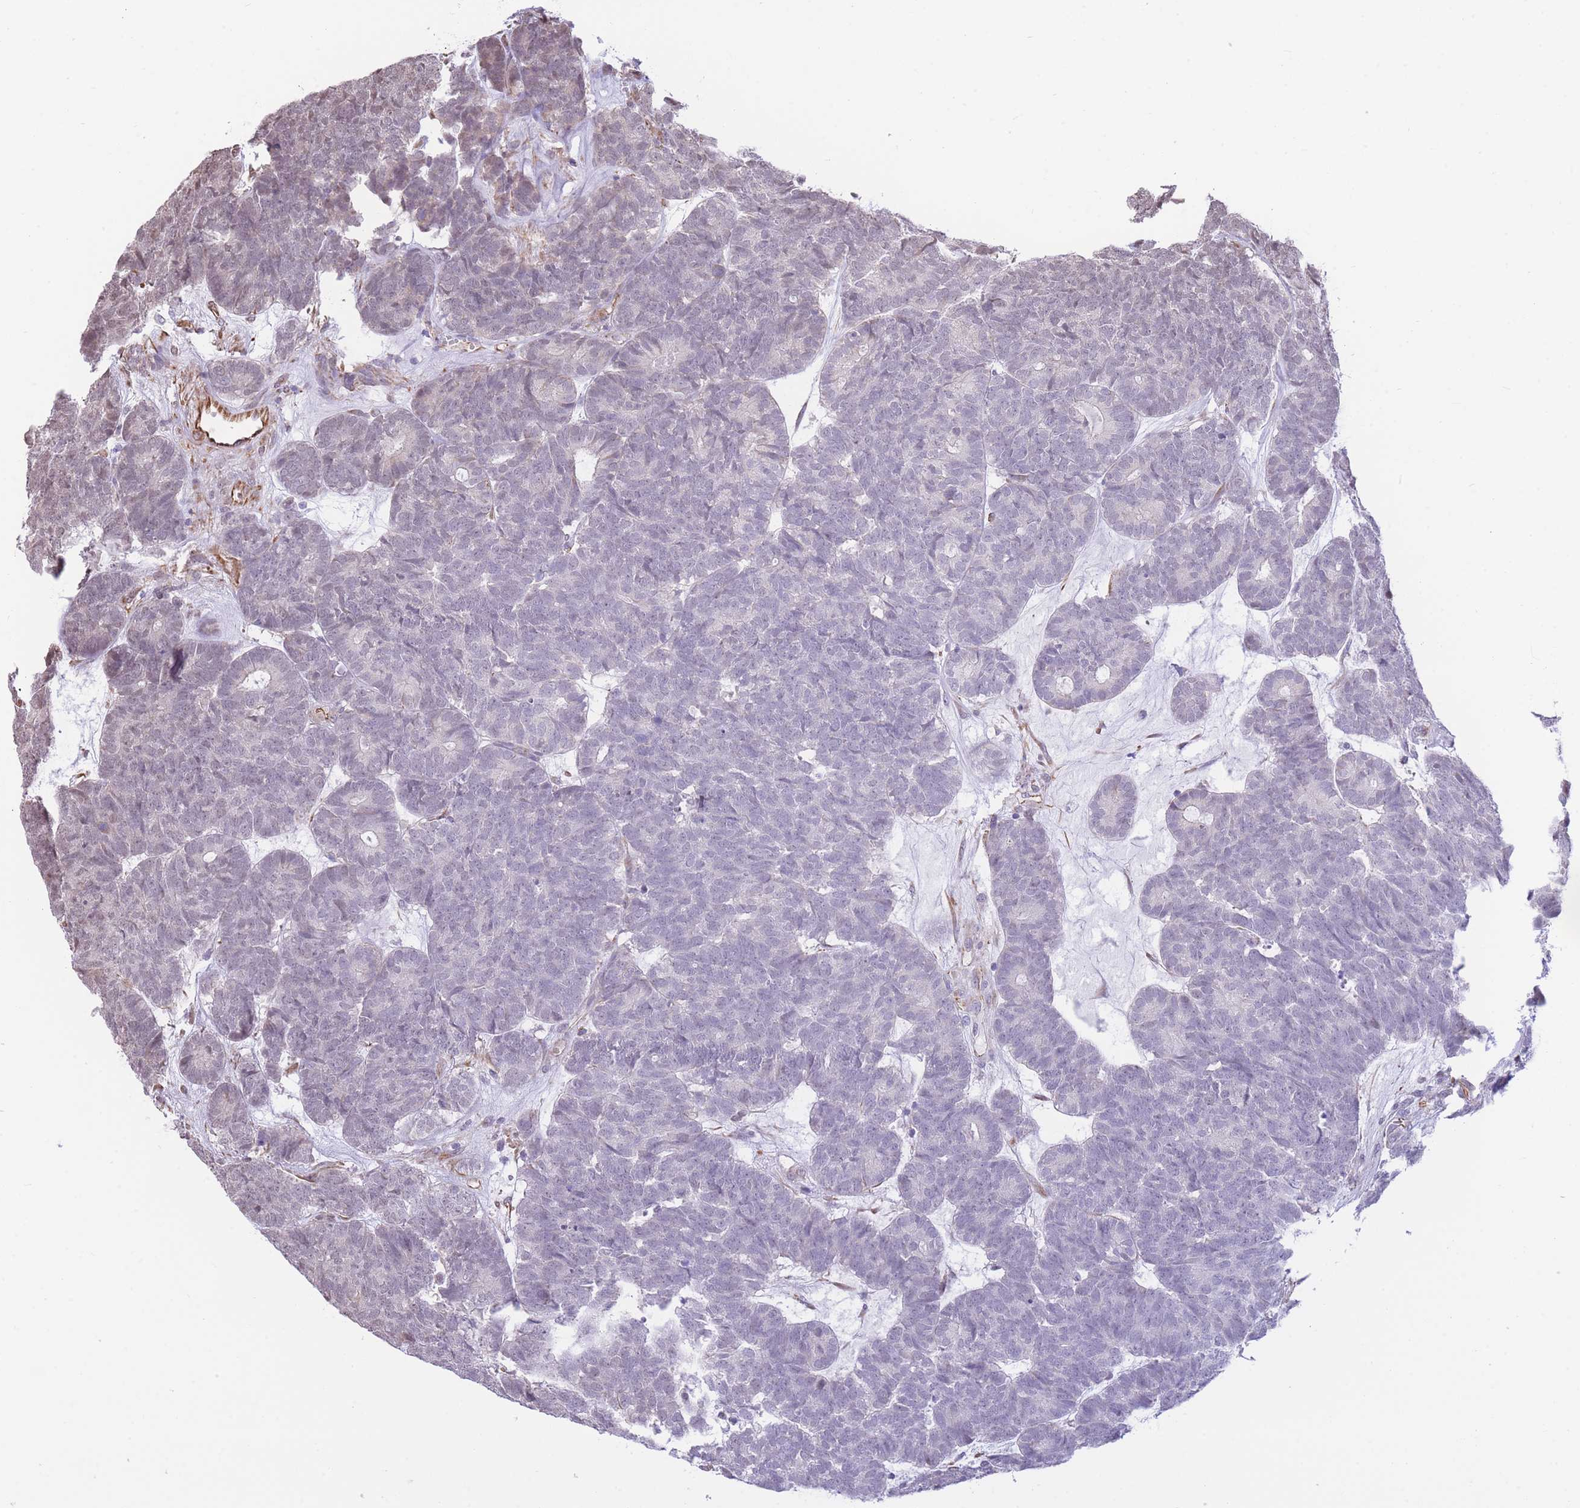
{"staining": {"intensity": "negative", "quantity": "none", "location": "none"}, "tissue": "head and neck cancer", "cell_type": "Tumor cells", "image_type": "cancer", "snomed": [{"axis": "morphology", "description": "Adenocarcinoma, NOS"}, {"axis": "topography", "description": "Head-Neck"}], "caption": "Tumor cells show no significant expression in head and neck adenocarcinoma.", "gene": "PSG8", "patient": {"sex": "female", "age": 81}}